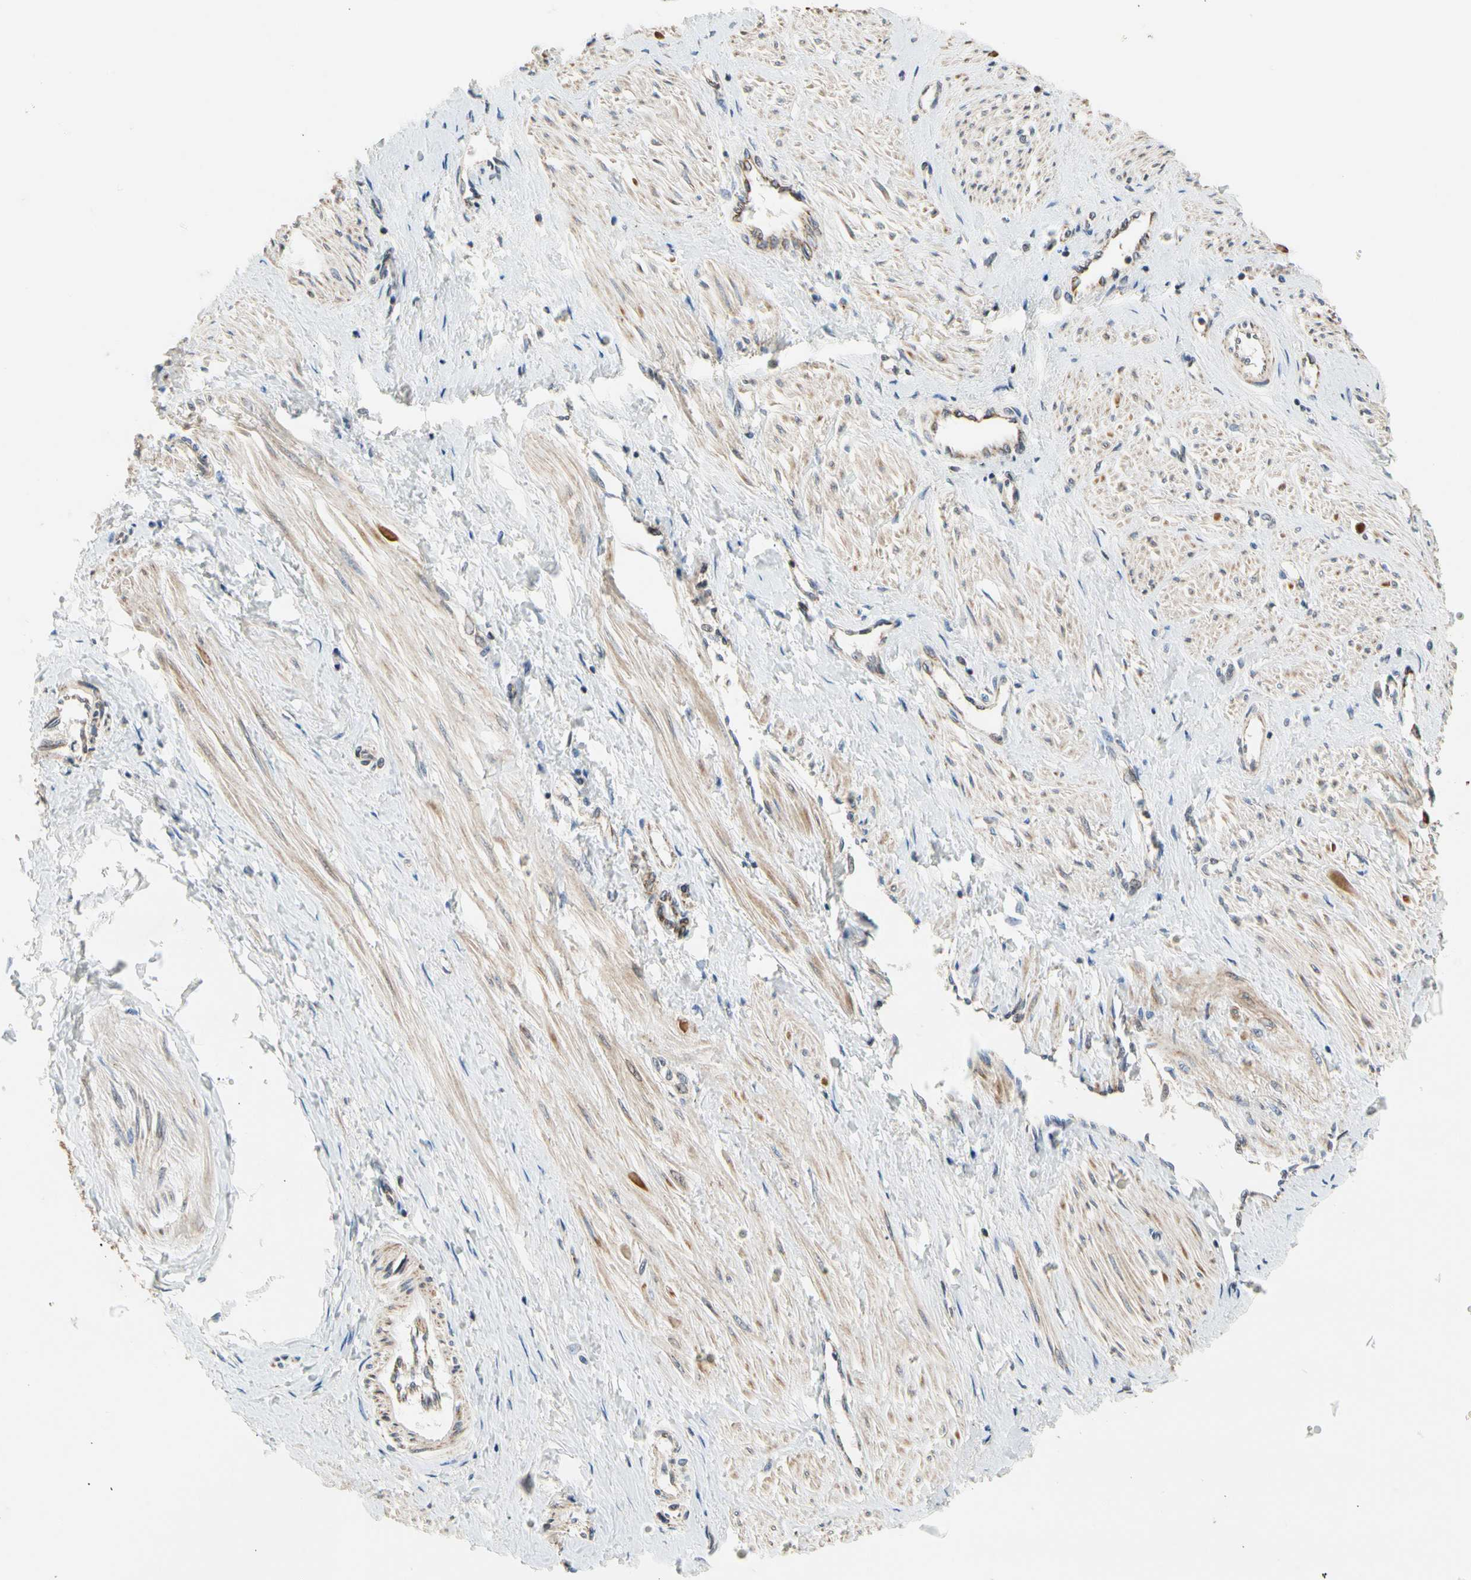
{"staining": {"intensity": "weak", "quantity": ">75%", "location": "cytoplasmic/membranous"}, "tissue": "smooth muscle", "cell_type": "Smooth muscle cells", "image_type": "normal", "snomed": [{"axis": "morphology", "description": "Normal tissue, NOS"}, {"axis": "topography", "description": "Smooth muscle"}, {"axis": "topography", "description": "Uterus"}], "caption": "This photomicrograph displays immunohistochemistry (IHC) staining of benign smooth muscle, with low weak cytoplasmic/membranous expression in approximately >75% of smooth muscle cells.", "gene": "KHDC4", "patient": {"sex": "female", "age": 39}}